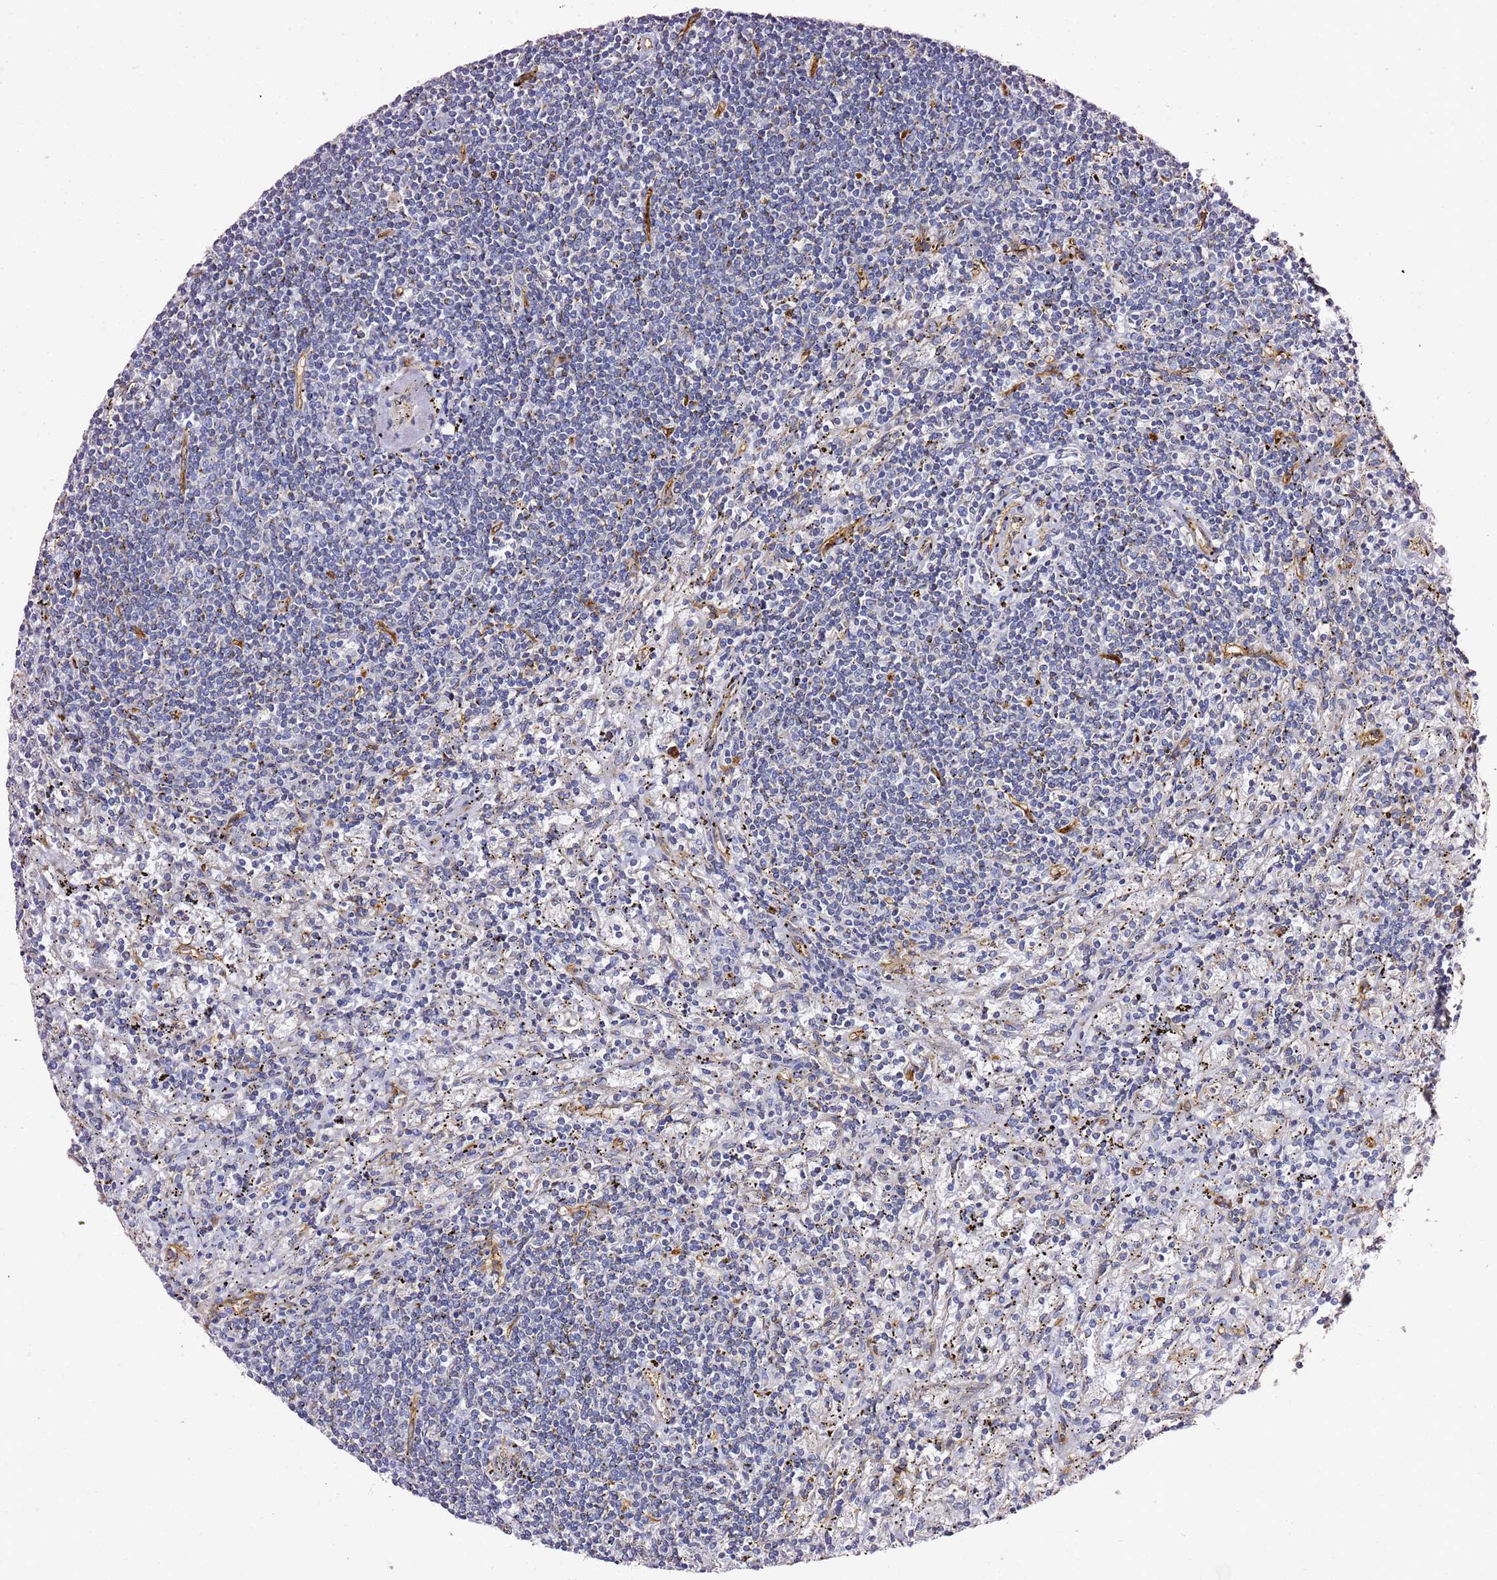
{"staining": {"intensity": "negative", "quantity": "none", "location": "none"}, "tissue": "lymphoma", "cell_type": "Tumor cells", "image_type": "cancer", "snomed": [{"axis": "morphology", "description": "Malignant lymphoma, non-Hodgkin's type, Low grade"}, {"axis": "topography", "description": "Spleen"}], "caption": "Malignant lymphoma, non-Hodgkin's type (low-grade) was stained to show a protein in brown. There is no significant staining in tumor cells.", "gene": "KIF7", "patient": {"sex": "male", "age": 76}}